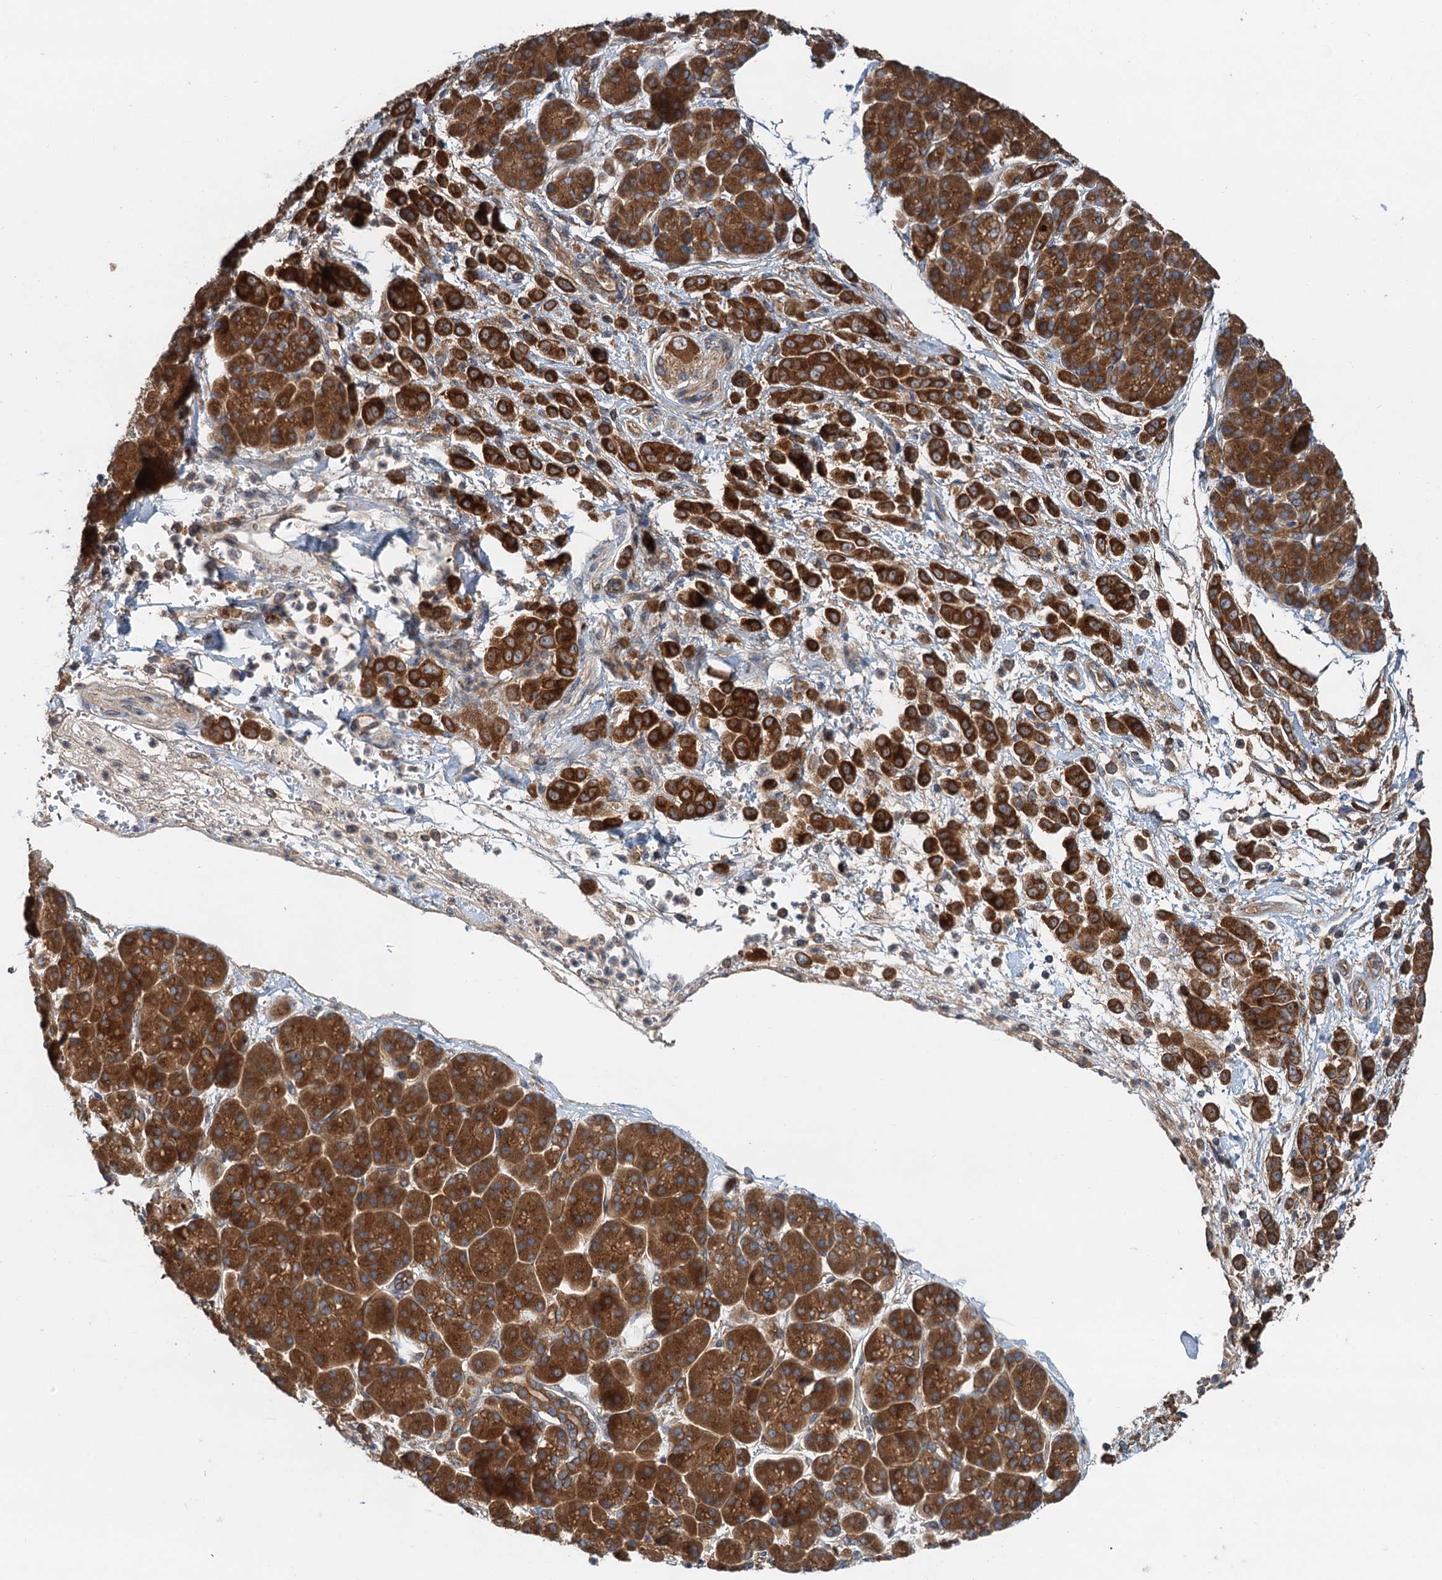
{"staining": {"intensity": "strong", "quantity": ">75%", "location": "cytoplasmic/membranous"}, "tissue": "pancreatic cancer", "cell_type": "Tumor cells", "image_type": "cancer", "snomed": [{"axis": "morphology", "description": "Normal tissue, NOS"}, {"axis": "morphology", "description": "Adenocarcinoma, NOS"}, {"axis": "topography", "description": "Pancreas"}], "caption": "The histopathology image exhibits staining of pancreatic cancer, revealing strong cytoplasmic/membranous protein positivity (brown color) within tumor cells.", "gene": "COG3", "patient": {"sex": "female", "age": 64}}